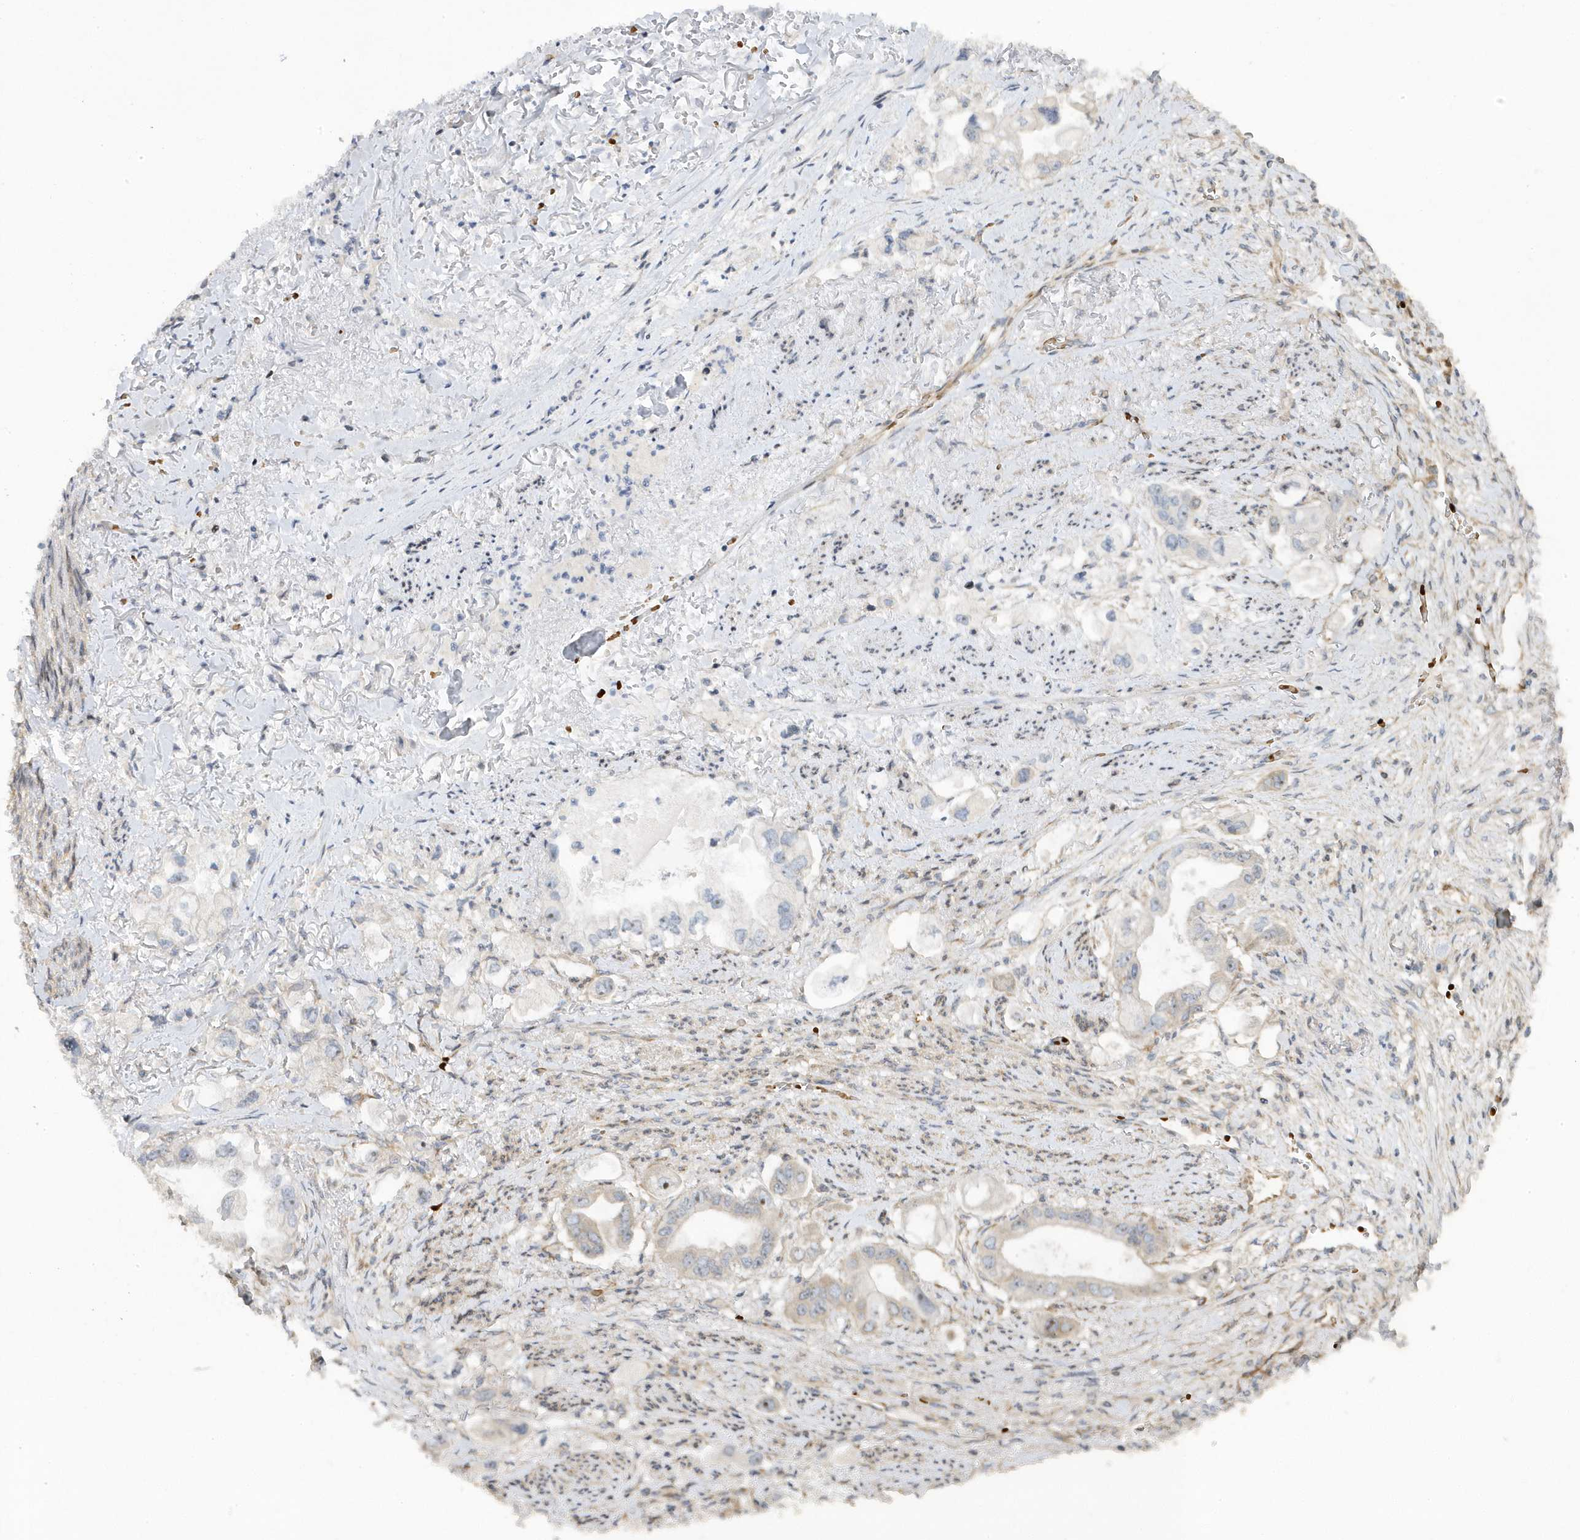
{"staining": {"intensity": "negative", "quantity": "none", "location": "none"}, "tissue": "stomach cancer", "cell_type": "Tumor cells", "image_type": "cancer", "snomed": [{"axis": "morphology", "description": "Adenocarcinoma, NOS"}, {"axis": "topography", "description": "Stomach"}], "caption": "Immunohistochemistry histopathology image of neoplastic tissue: stomach cancer (adenocarcinoma) stained with DAB demonstrates no significant protein positivity in tumor cells.", "gene": "MAP7D3", "patient": {"sex": "male", "age": 62}}